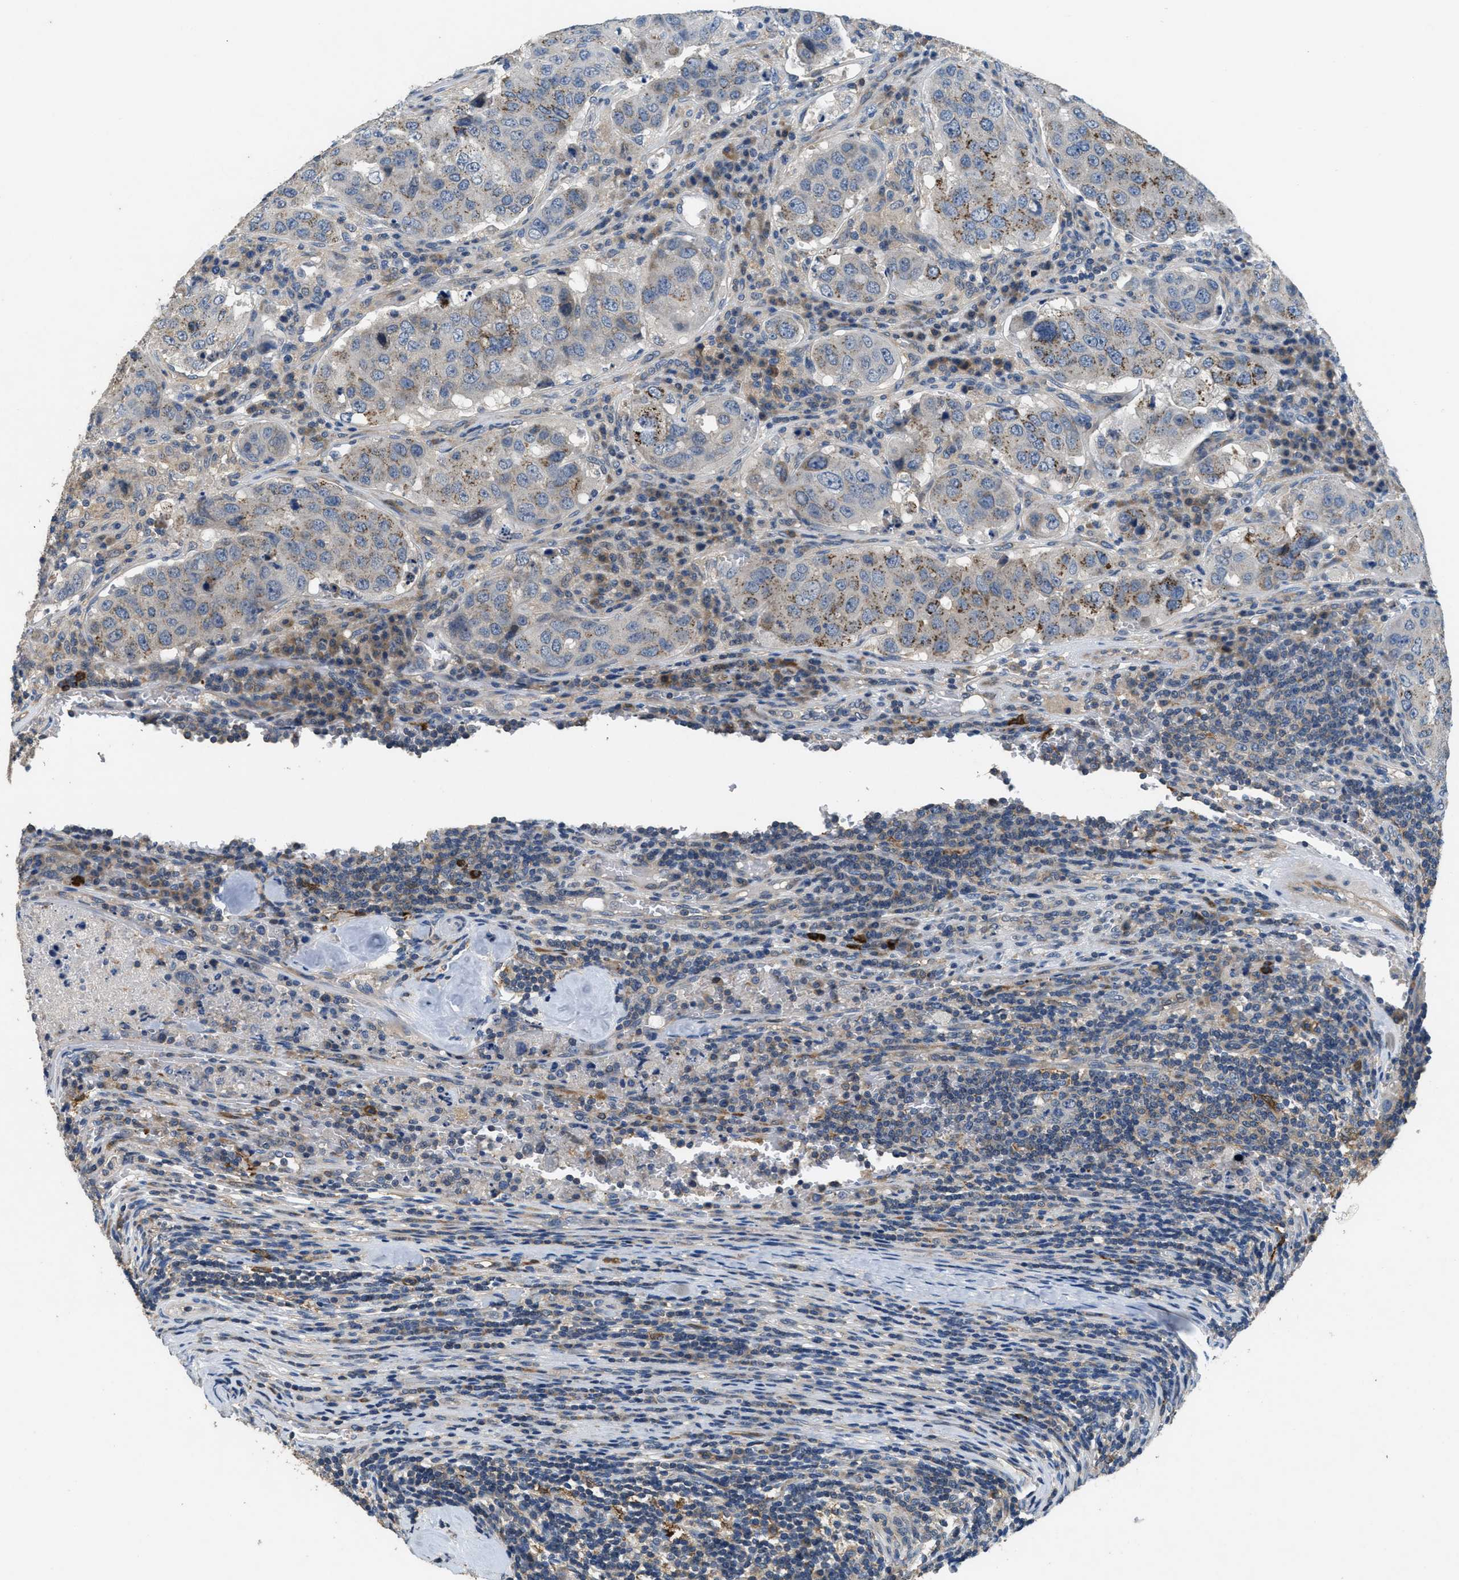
{"staining": {"intensity": "moderate", "quantity": "25%-75%", "location": "cytoplasmic/membranous"}, "tissue": "urothelial cancer", "cell_type": "Tumor cells", "image_type": "cancer", "snomed": [{"axis": "morphology", "description": "Urothelial carcinoma, High grade"}, {"axis": "topography", "description": "Lymph node"}, {"axis": "topography", "description": "Urinary bladder"}], "caption": "A histopathology image of urothelial carcinoma (high-grade) stained for a protein reveals moderate cytoplasmic/membranous brown staining in tumor cells.", "gene": "DGKE", "patient": {"sex": "male", "age": 51}}